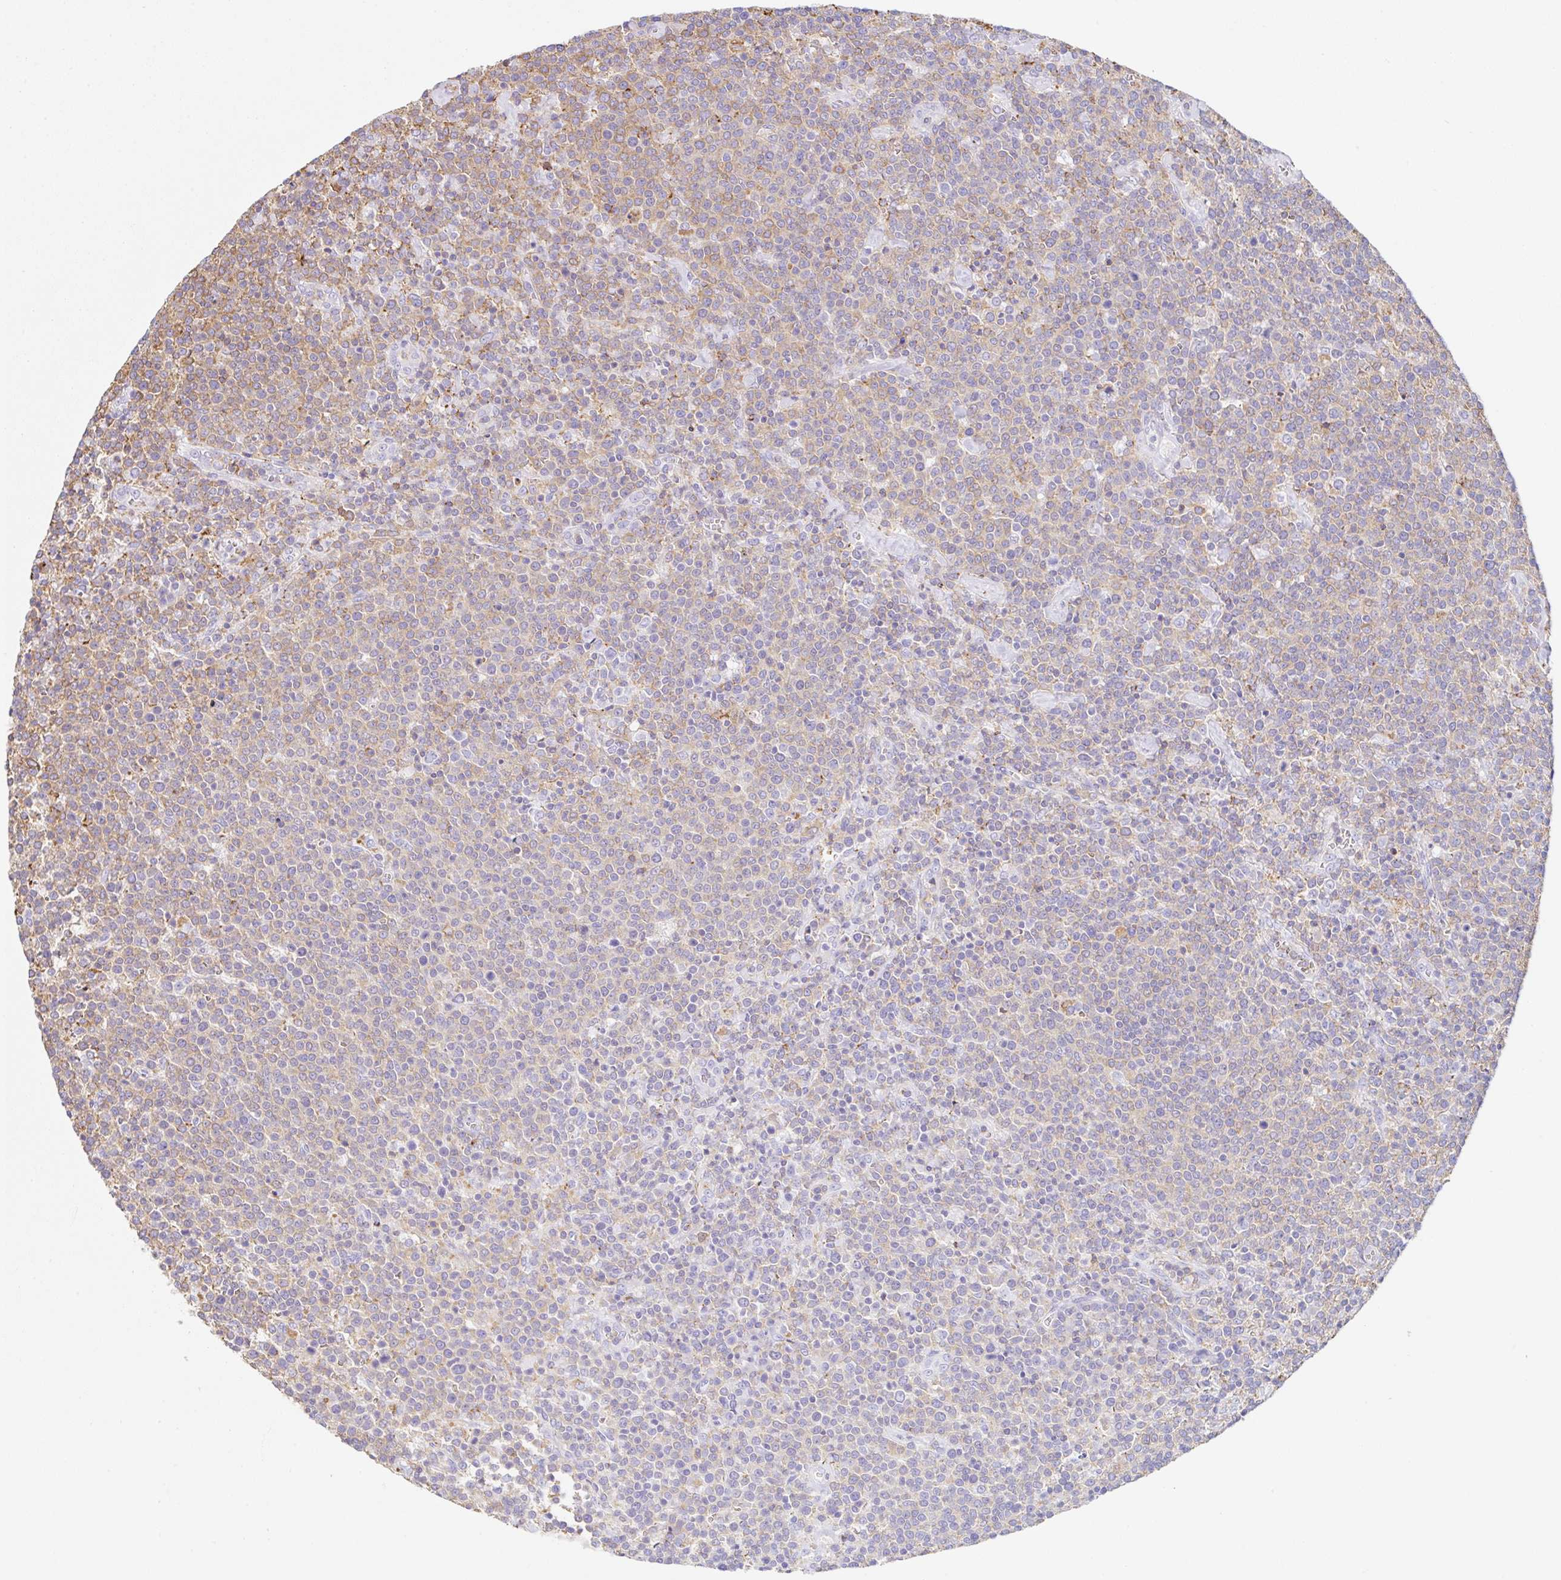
{"staining": {"intensity": "weak", "quantity": "25%-75%", "location": "cytoplasmic/membranous"}, "tissue": "lymphoma", "cell_type": "Tumor cells", "image_type": "cancer", "snomed": [{"axis": "morphology", "description": "Malignant lymphoma, non-Hodgkin's type, High grade"}, {"axis": "topography", "description": "Lymph node"}], "caption": "Approximately 25%-75% of tumor cells in lymphoma show weak cytoplasmic/membranous protein staining as visualized by brown immunohistochemical staining.", "gene": "MTTP", "patient": {"sex": "male", "age": 61}}